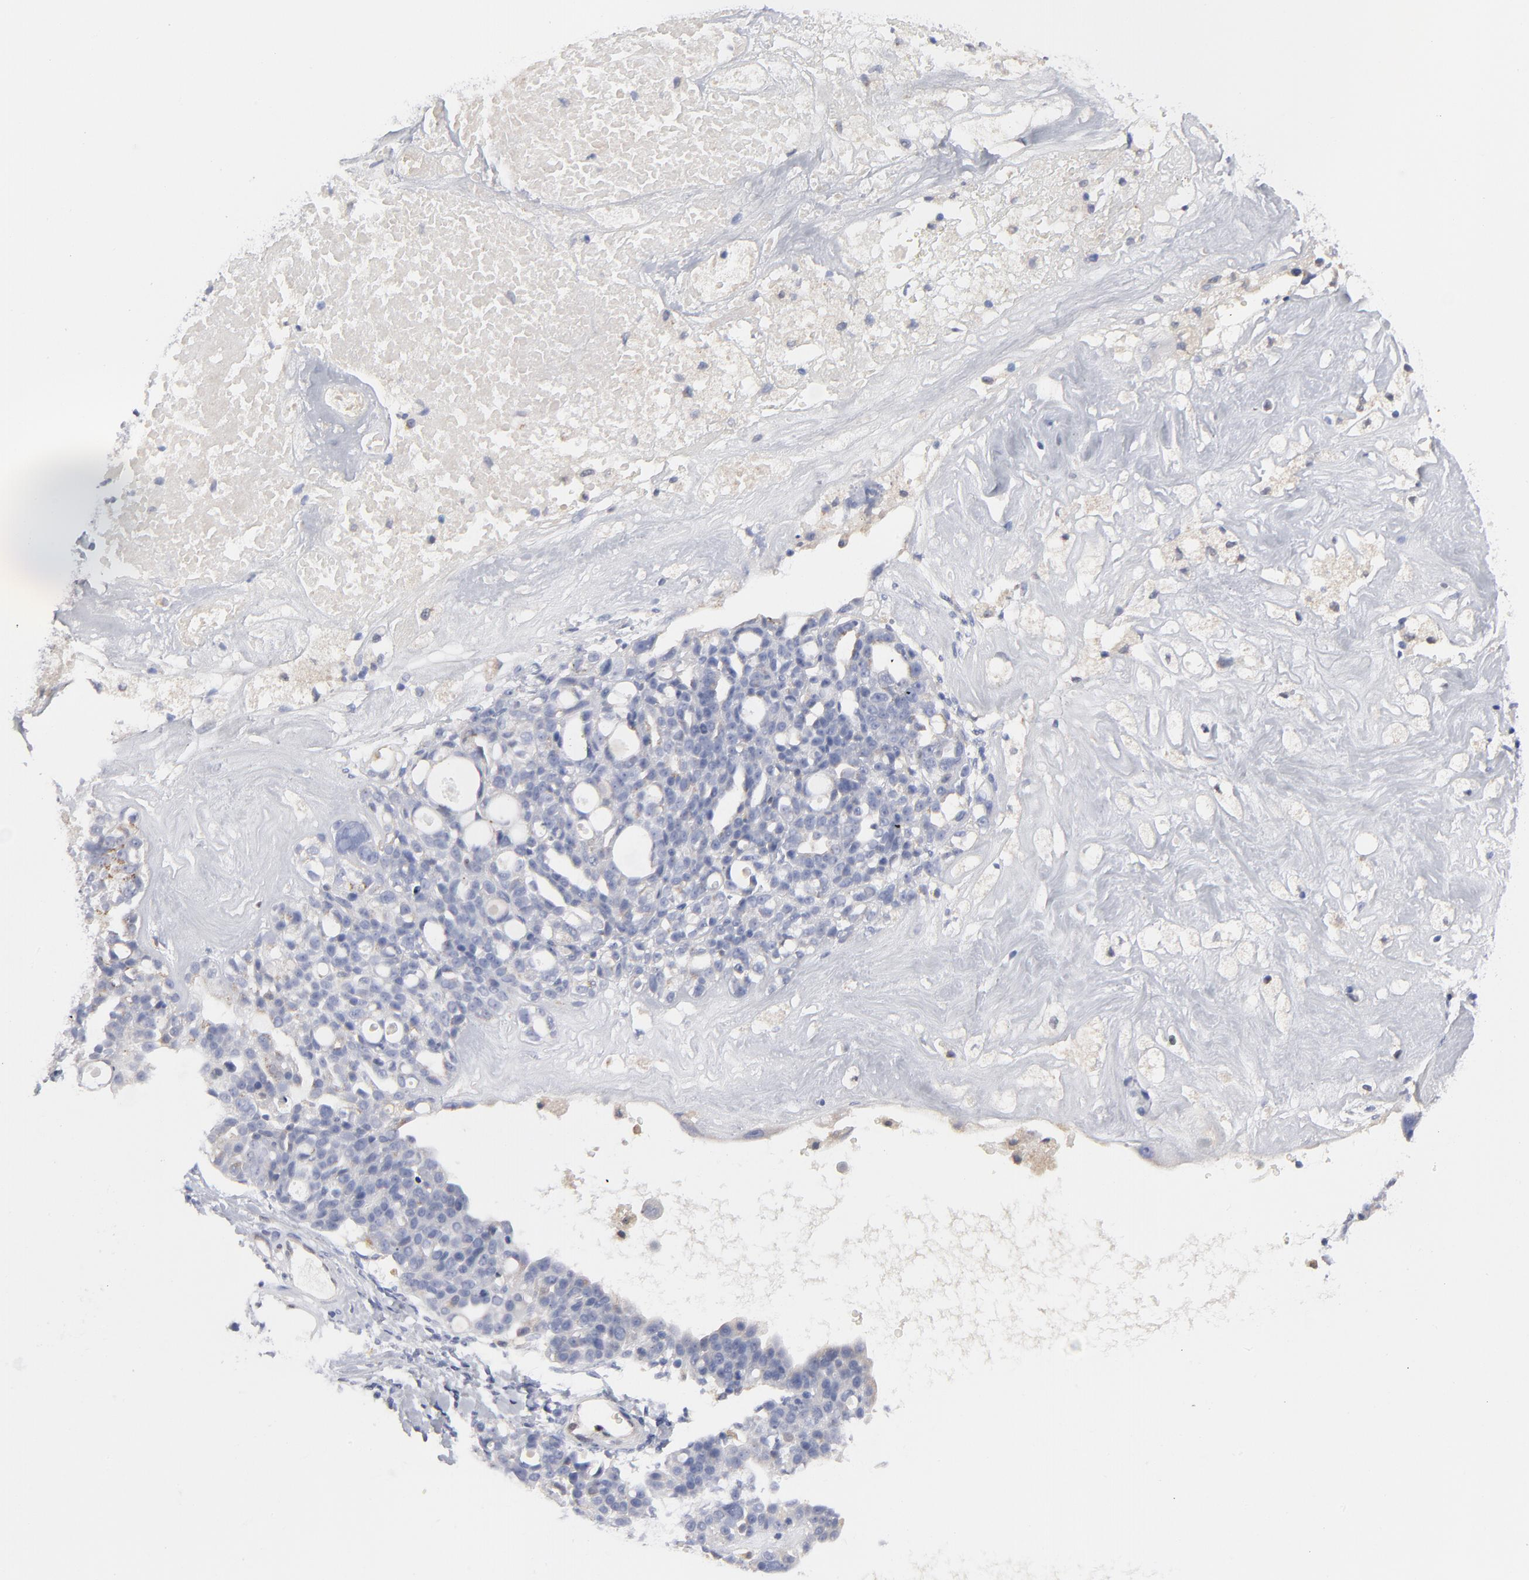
{"staining": {"intensity": "negative", "quantity": "none", "location": "none"}, "tissue": "ovarian cancer", "cell_type": "Tumor cells", "image_type": "cancer", "snomed": [{"axis": "morphology", "description": "Cystadenocarcinoma, serous, NOS"}, {"axis": "topography", "description": "Ovary"}], "caption": "A high-resolution histopathology image shows immunohistochemistry (IHC) staining of ovarian cancer (serous cystadenocarcinoma), which displays no significant expression in tumor cells. (Stains: DAB (3,3'-diaminobenzidine) immunohistochemistry with hematoxylin counter stain, Microscopy: brightfield microscopy at high magnification).", "gene": "ARRB1", "patient": {"sex": "female", "age": 66}}